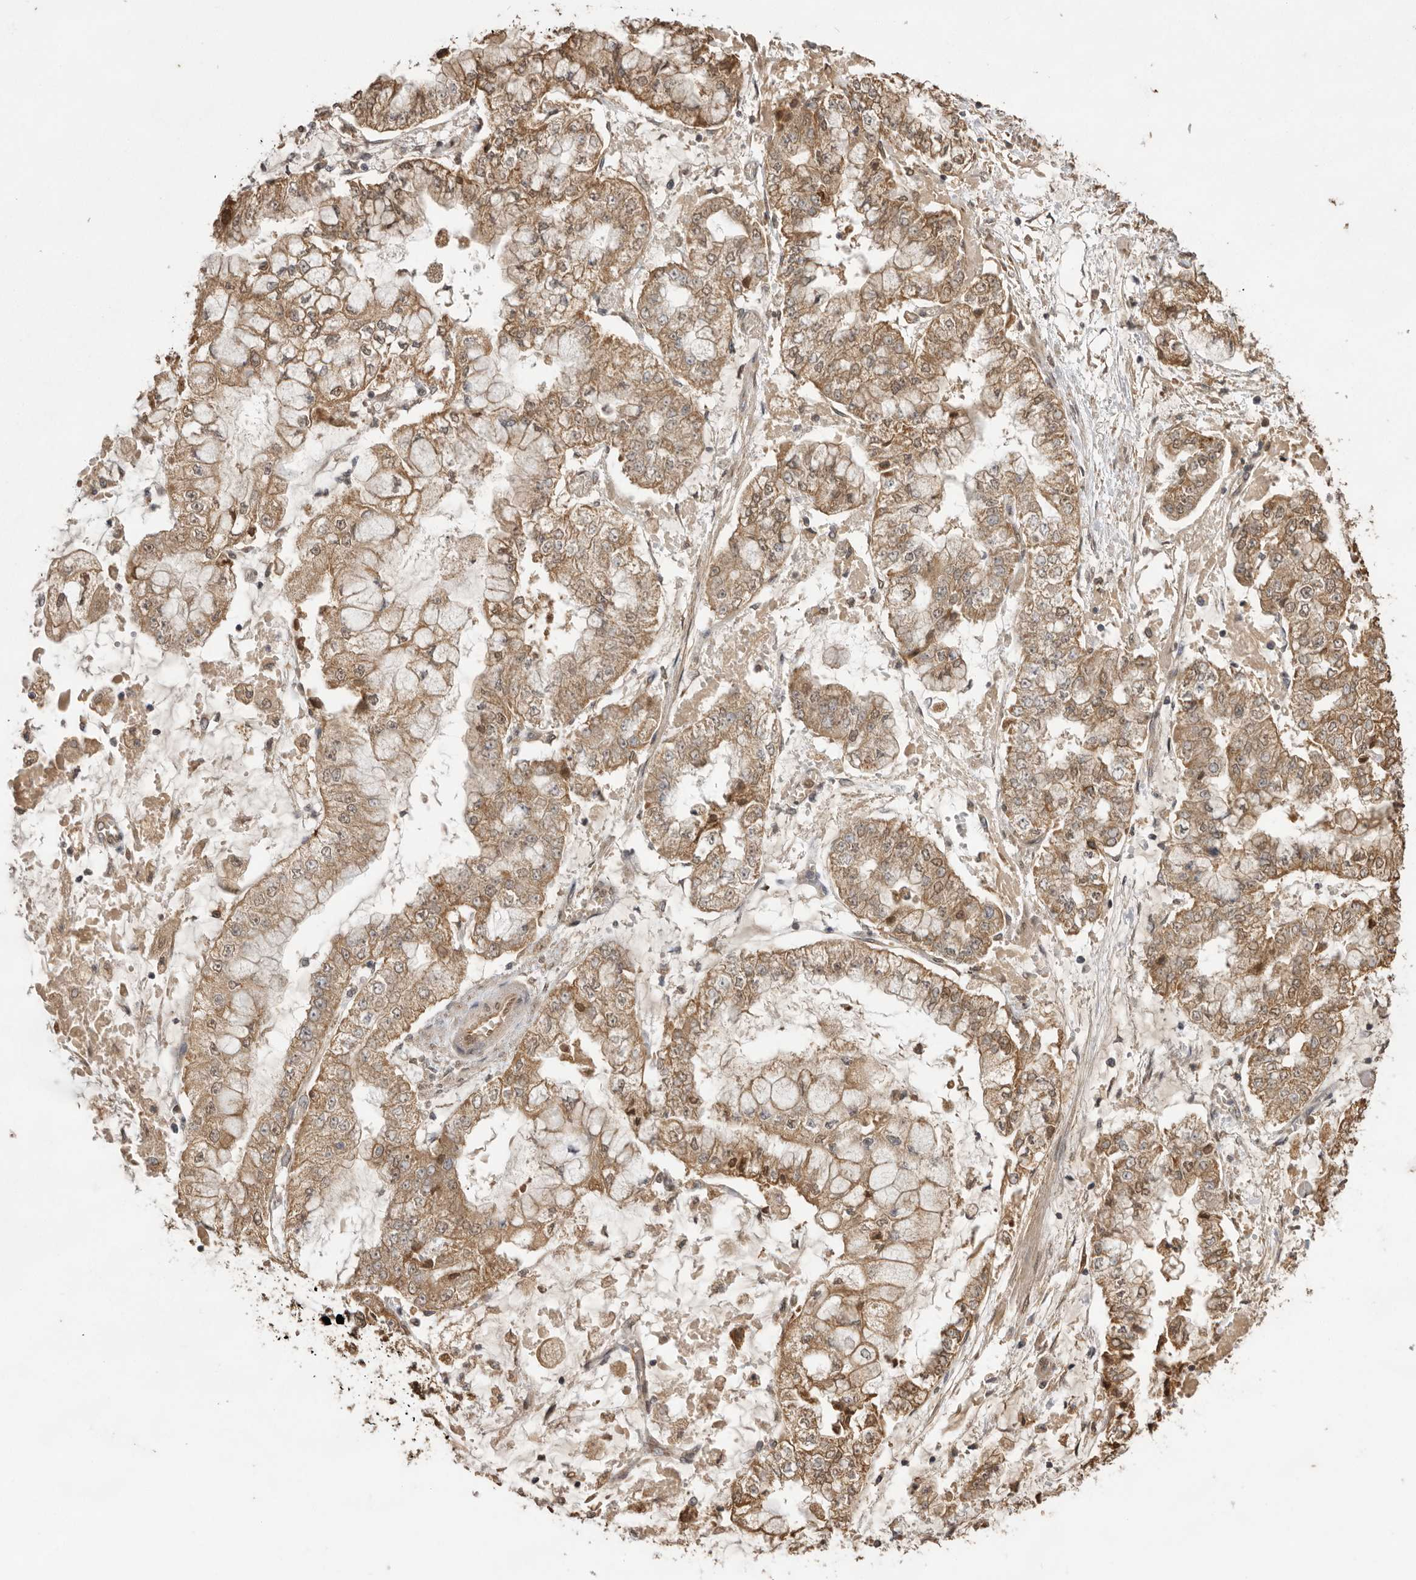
{"staining": {"intensity": "moderate", "quantity": ">75%", "location": "cytoplasmic/membranous"}, "tissue": "stomach cancer", "cell_type": "Tumor cells", "image_type": "cancer", "snomed": [{"axis": "morphology", "description": "Adenocarcinoma, NOS"}, {"axis": "topography", "description": "Stomach"}], "caption": "Stomach adenocarcinoma tissue displays moderate cytoplasmic/membranous expression in about >75% of tumor cells", "gene": "JAG2", "patient": {"sex": "male", "age": 76}}